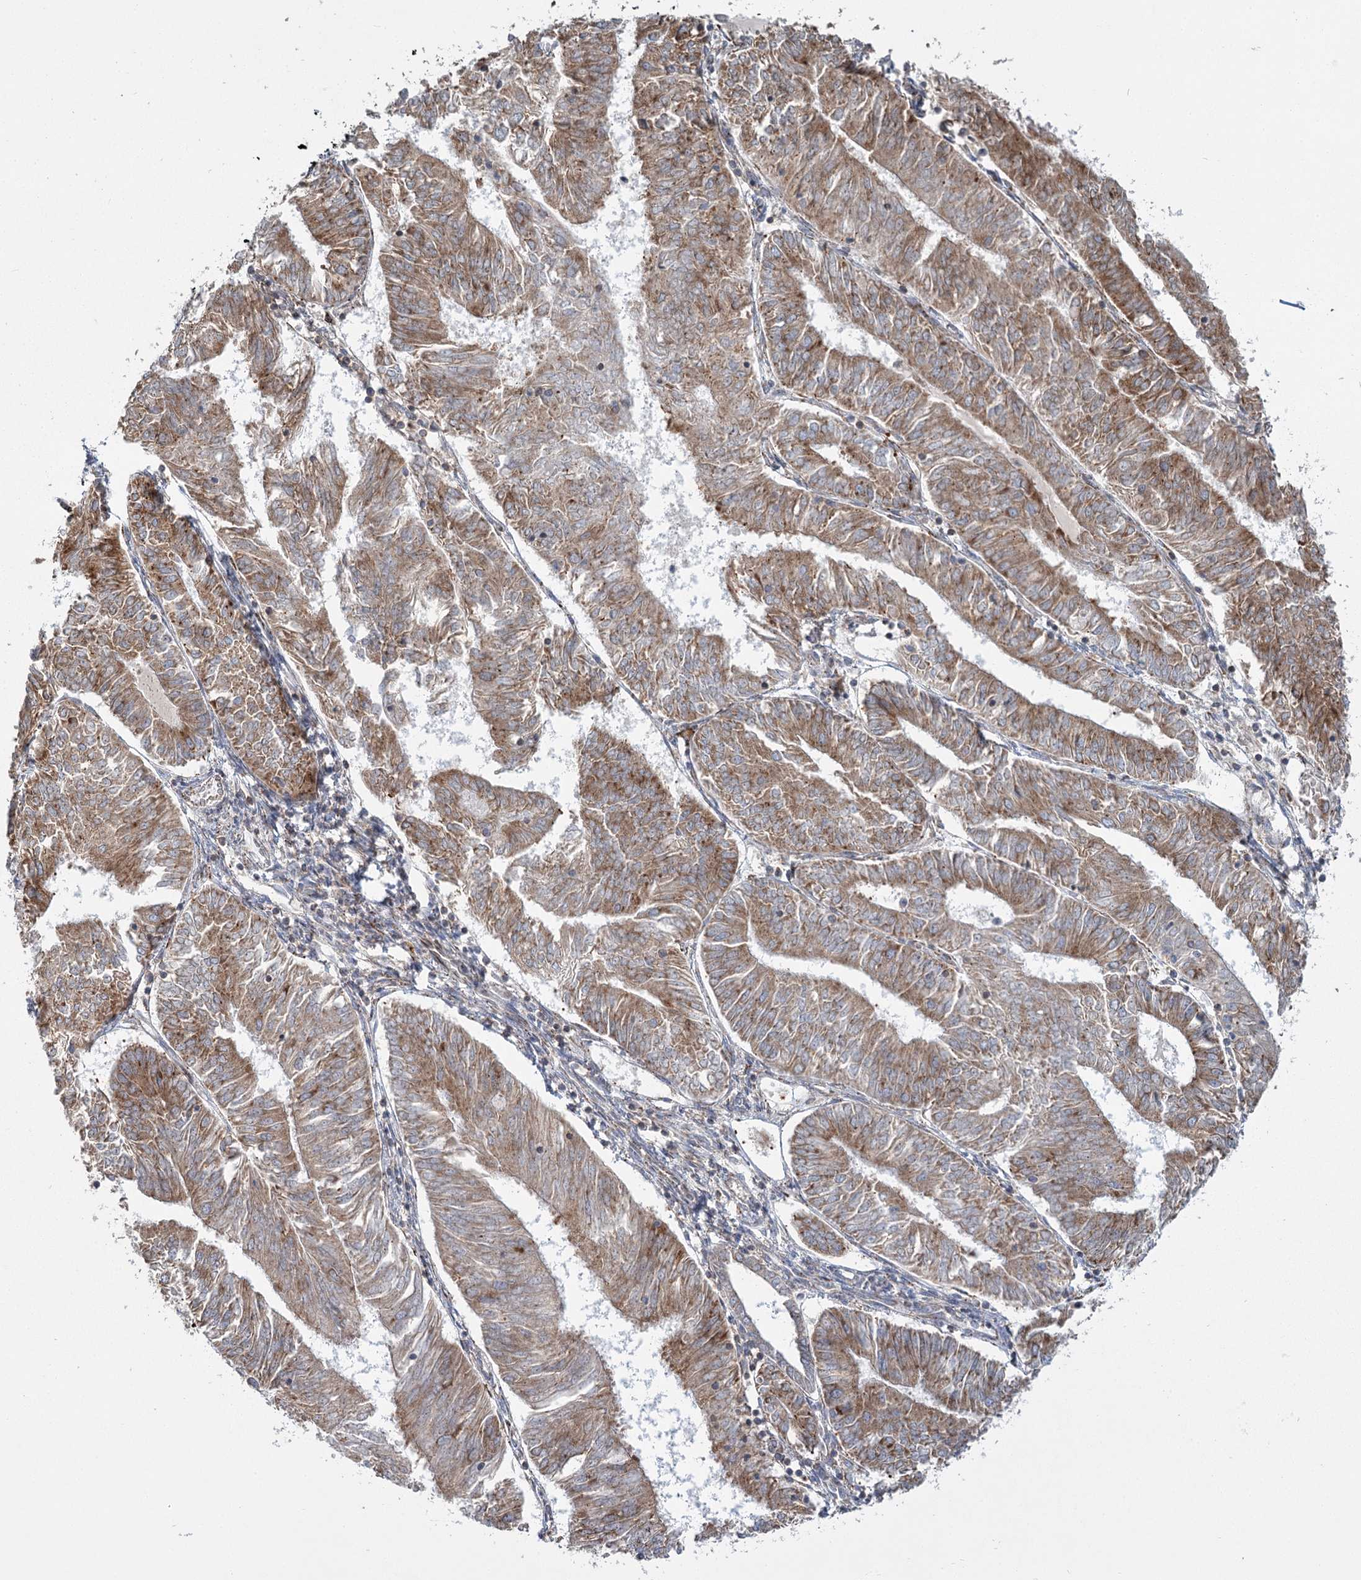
{"staining": {"intensity": "moderate", "quantity": ">75%", "location": "cytoplasmic/membranous"}, "tissue": "endometrial cancer", "cell_type": "Tumor cells", "image_type": "cancer", "snomed": [{"axis": "morphology", "description": "Adenocarcinoma, NOS"}, {"axis": "topography", "description": "Endometrium"}], "caption": "Moderate cytoplasmic/membranous positivity for a protein is seen in about >75% of tumor cells of endometrial adenocarcinoma using immunohistochemistry.", "gene": "POGLUT1", "patient": {"sex": "female", "age": 58}}